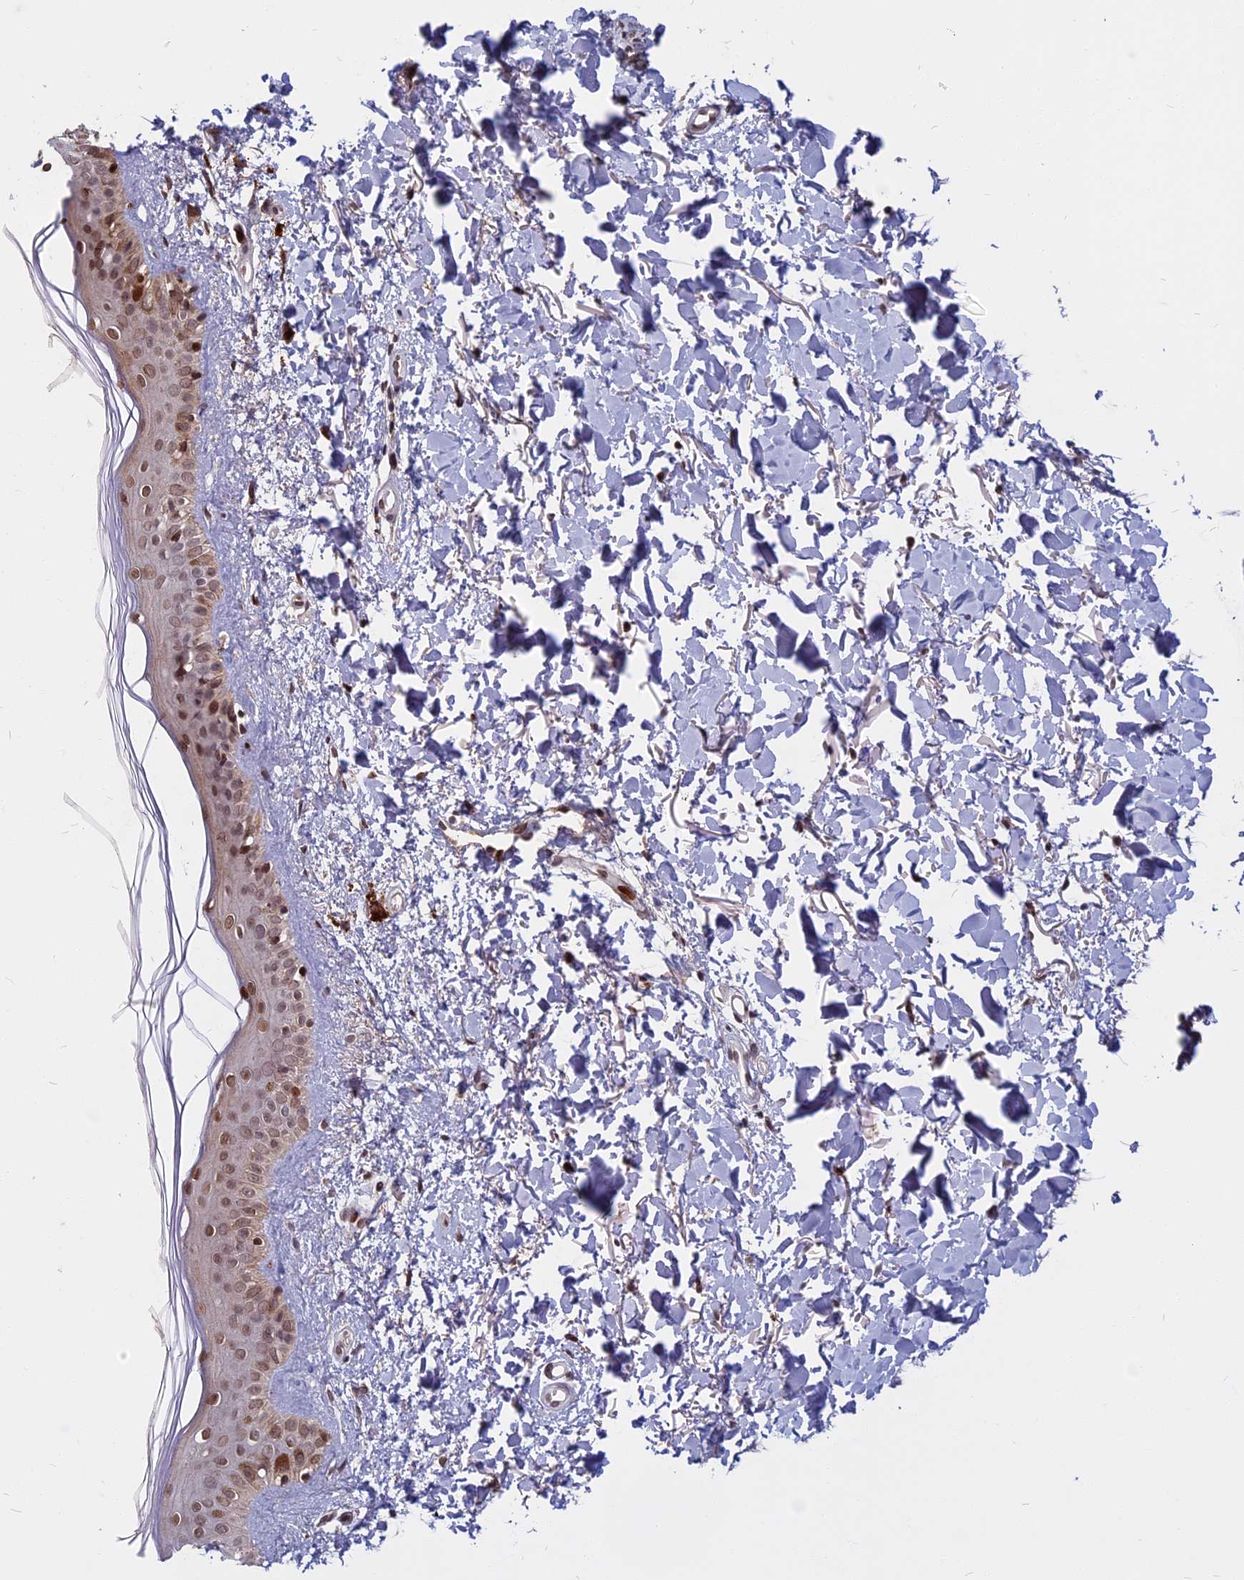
{"staining": {"intensity": "moderate", "quantity": ">75%", "location": "nuclear"}, "tissue": "skin", "cell_type": "Fibroblasts", "image_type": "normal", "snomed": [{"axis": "morphology", "description": "Normal tissue, NOS"}, {"axis": "topography", "description": "Skin"}], "caption": "Immunohistochemical staining of benign human skin reveals medium levels of moderate nuclear positivity in approximately >75% of fibroblasts. (IHC, brightfield microscopy, high magnification).", "gene": "CDC7", "patient": {"sex": "female", "age": 58}}